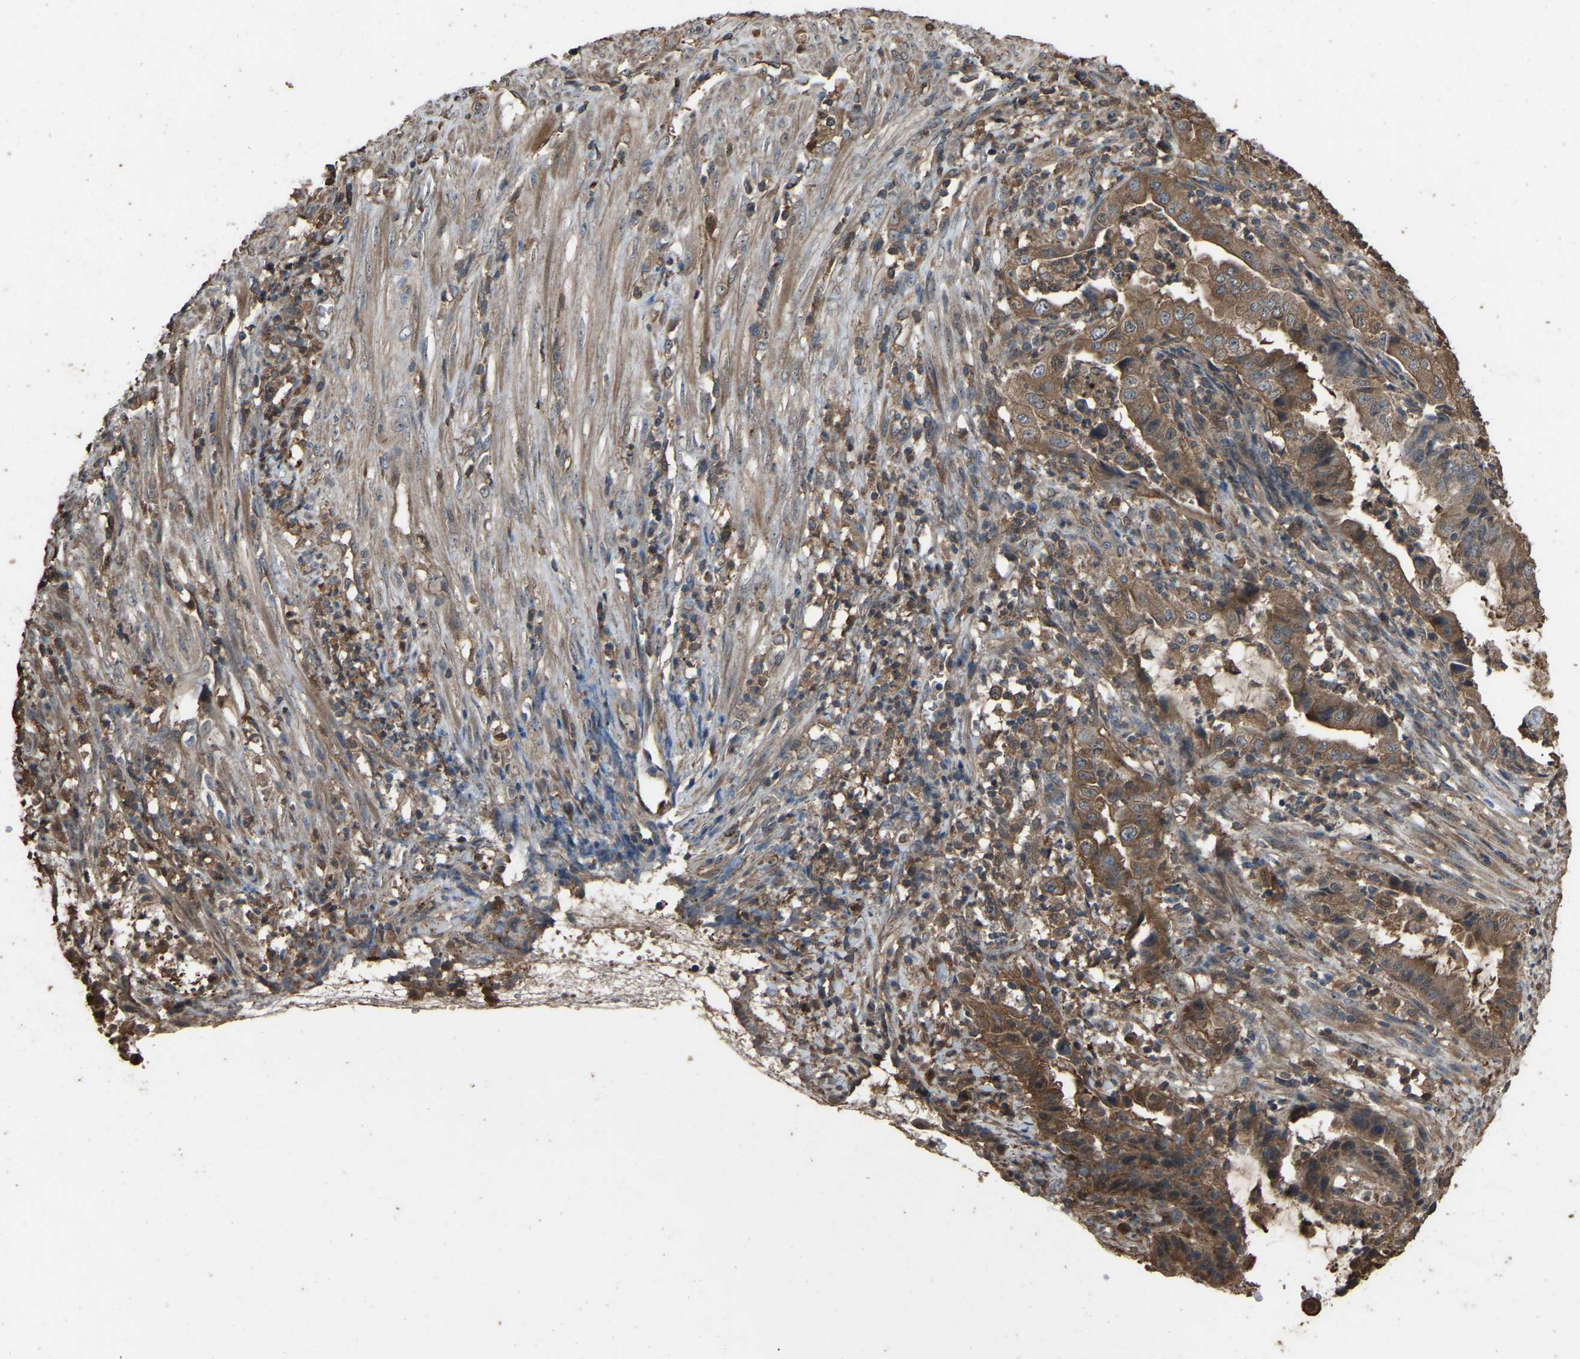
{"staining": {"intensity": "strong", "quantity": ">75%", "location": "cytoplasmic/membranous"}, "tissue": "endometrial cancer", "cell_type": "Tumor cells", "image_type": "cancer", "snomed": [{"axis": "morphology", "description": "Adenocarcinoma, NOS"}, {"axis": "topography", "description": "Endometrium"}], "caption": "Immunohistochemistry (IHC) (DAB) staining of human endometrial adenocarcinoma reveals strong cytoplasmic/membranous protein positivity in approximately >75% of tumor cells. Nuclei are stained in blue.", "gene": "FHIT", "patient": {"sex": "female", "age": 51}}